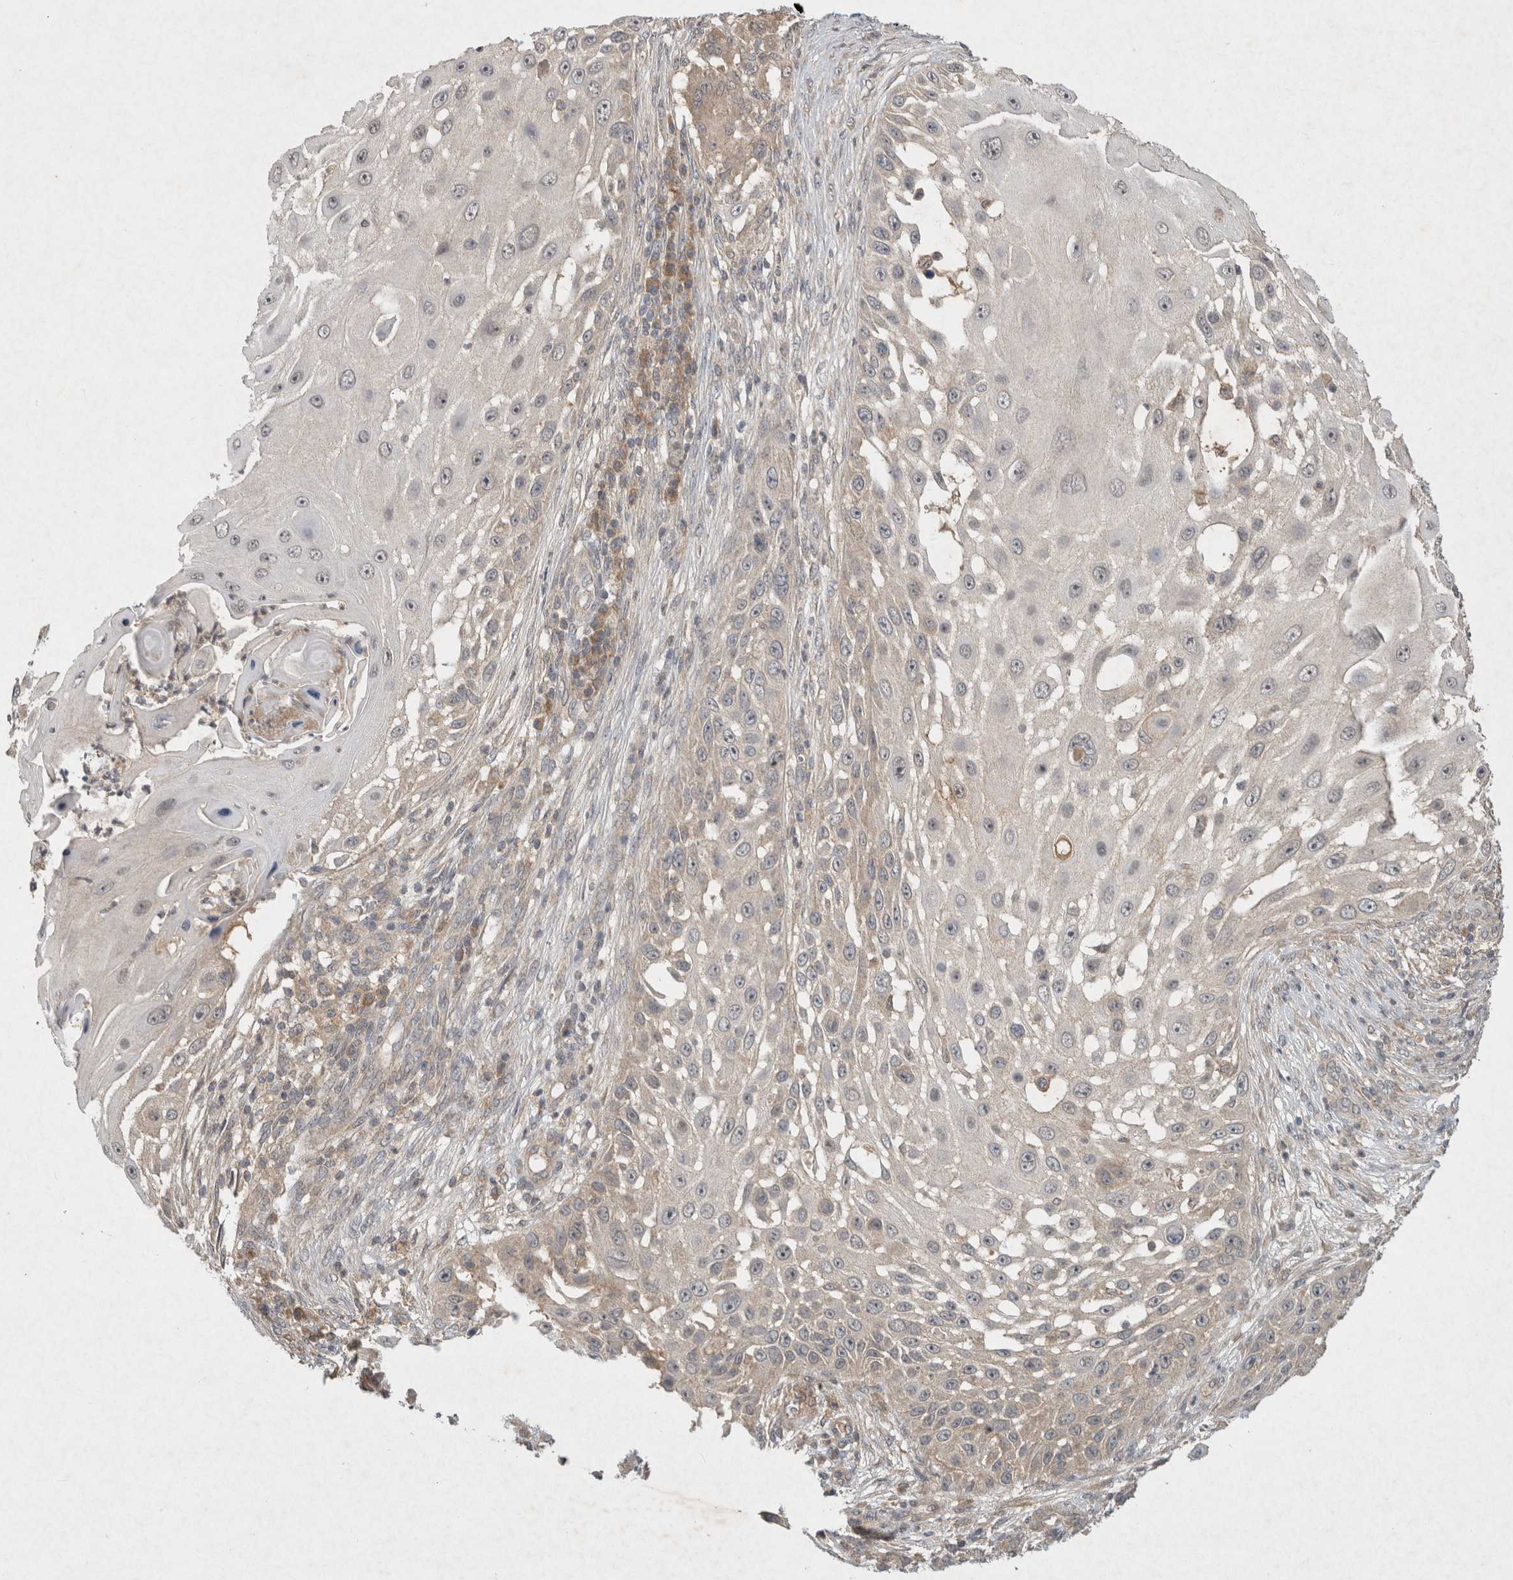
{"staining": {"intensity": "negative", "quantity": "none", "location": "none"}, "tissue": "skin cancer", "cell_type": "Tumor cells", "image_type": "cancer", "snomed": [{"axis": "morphology", "description": "Squamous cell carcinoma, NOS"}, {"axis": "topography", "description": "Skin"}], "caption": "Photomicrograph shows no protein expression in tumor cells of squamous cell carcinoma (skin) tissue.", "gene": "LOXL2", "patient": {"sex": "female", "age": 44}}